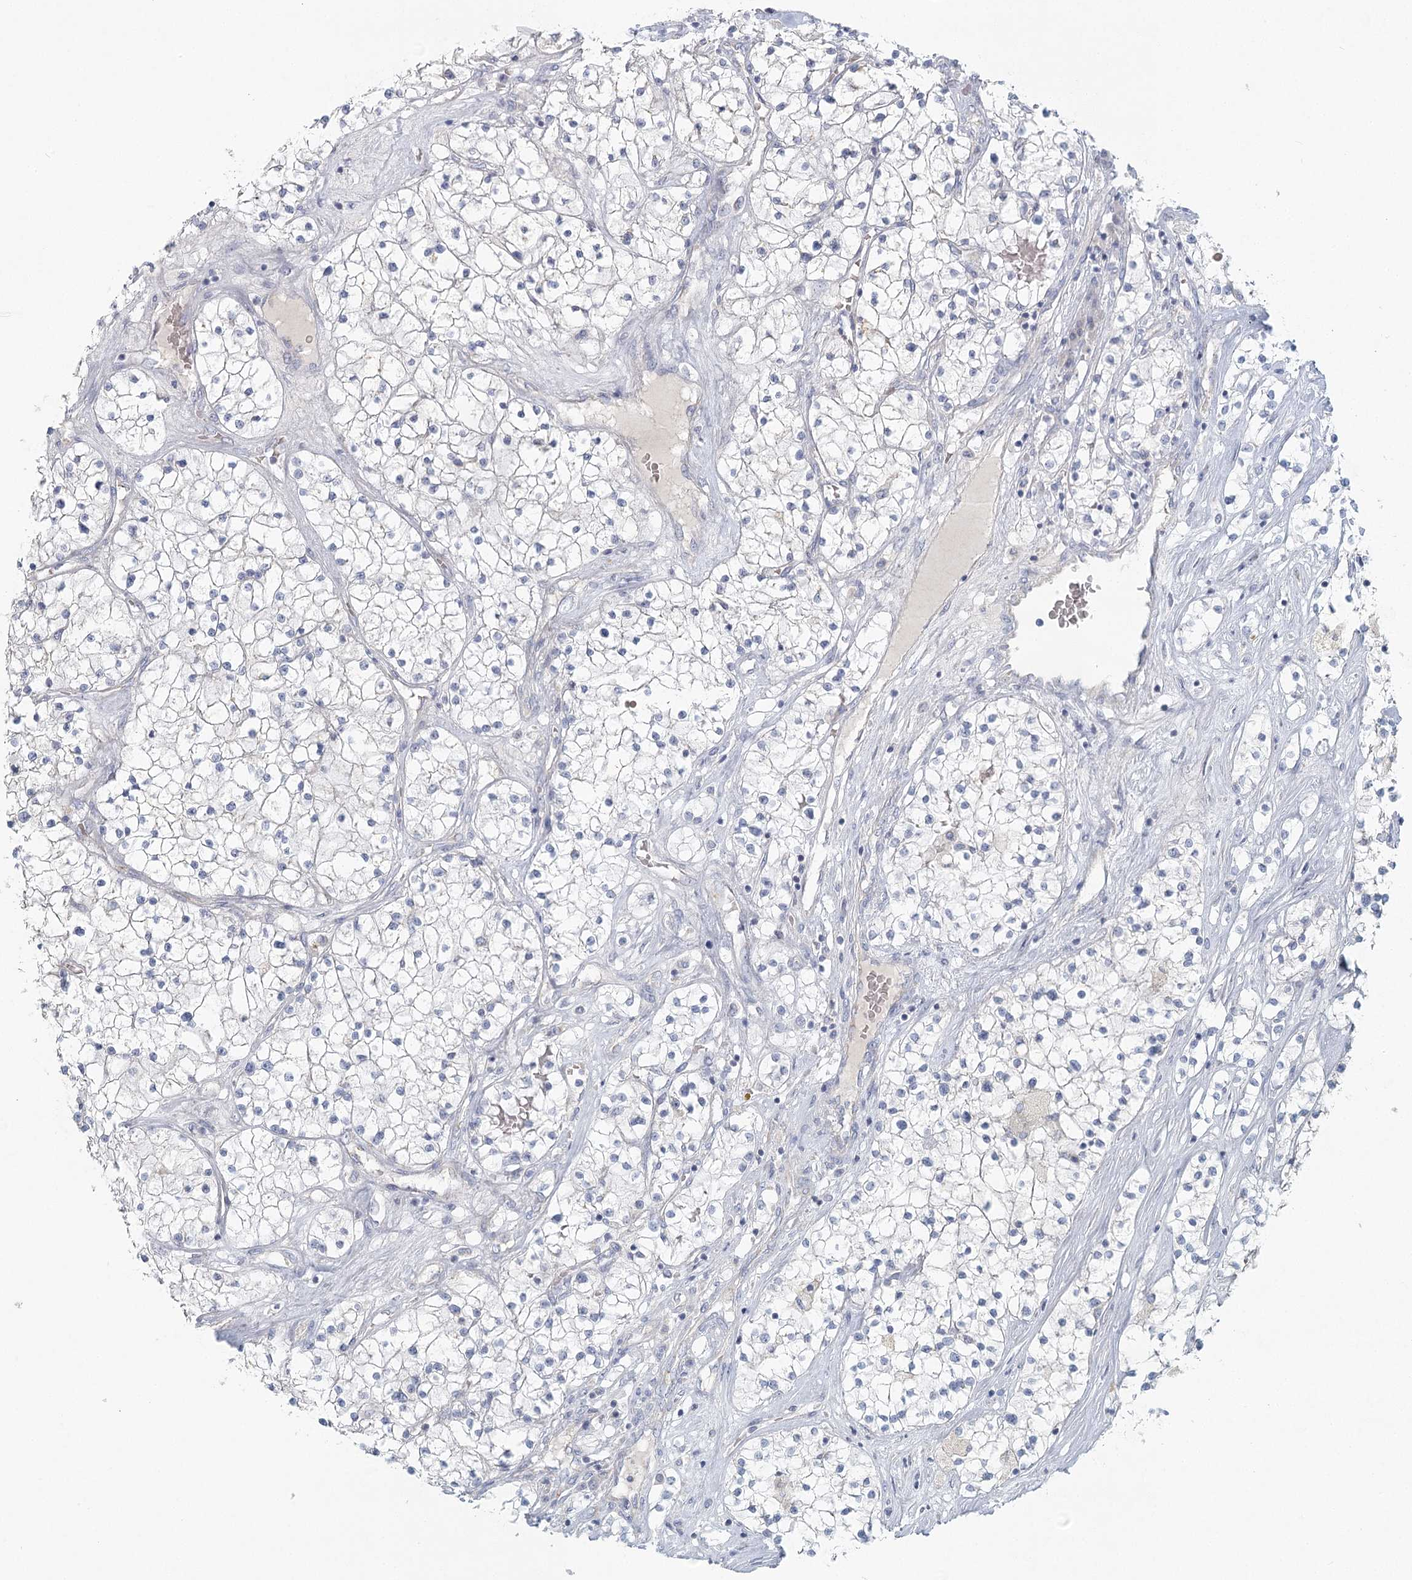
{"staining": {"intensity": "negative", "quantity": "none", "location": "none"}, "tissue": "renal cancer", "cell_type": "Tumor cells", "image_type": "cancer", "snomed": [{"axis": "morphology", "description": "Normal tissue, NOS"}, {"axis": "morphology", "description": "Adenocarcinoma, NOS"}, {"axis": "topography", "description": "Kidney"}], "caption": "Tumor cells are negative for protein expression in human renal cancer (adenocarcinoma). The staining is performed using DAB (3,3'-diaminobenzidine) brown chromogen with nuclei counter-stained in using hematoxylin.", "gene": "BPHL", "patient": {"sex": "male", "age": 68}}